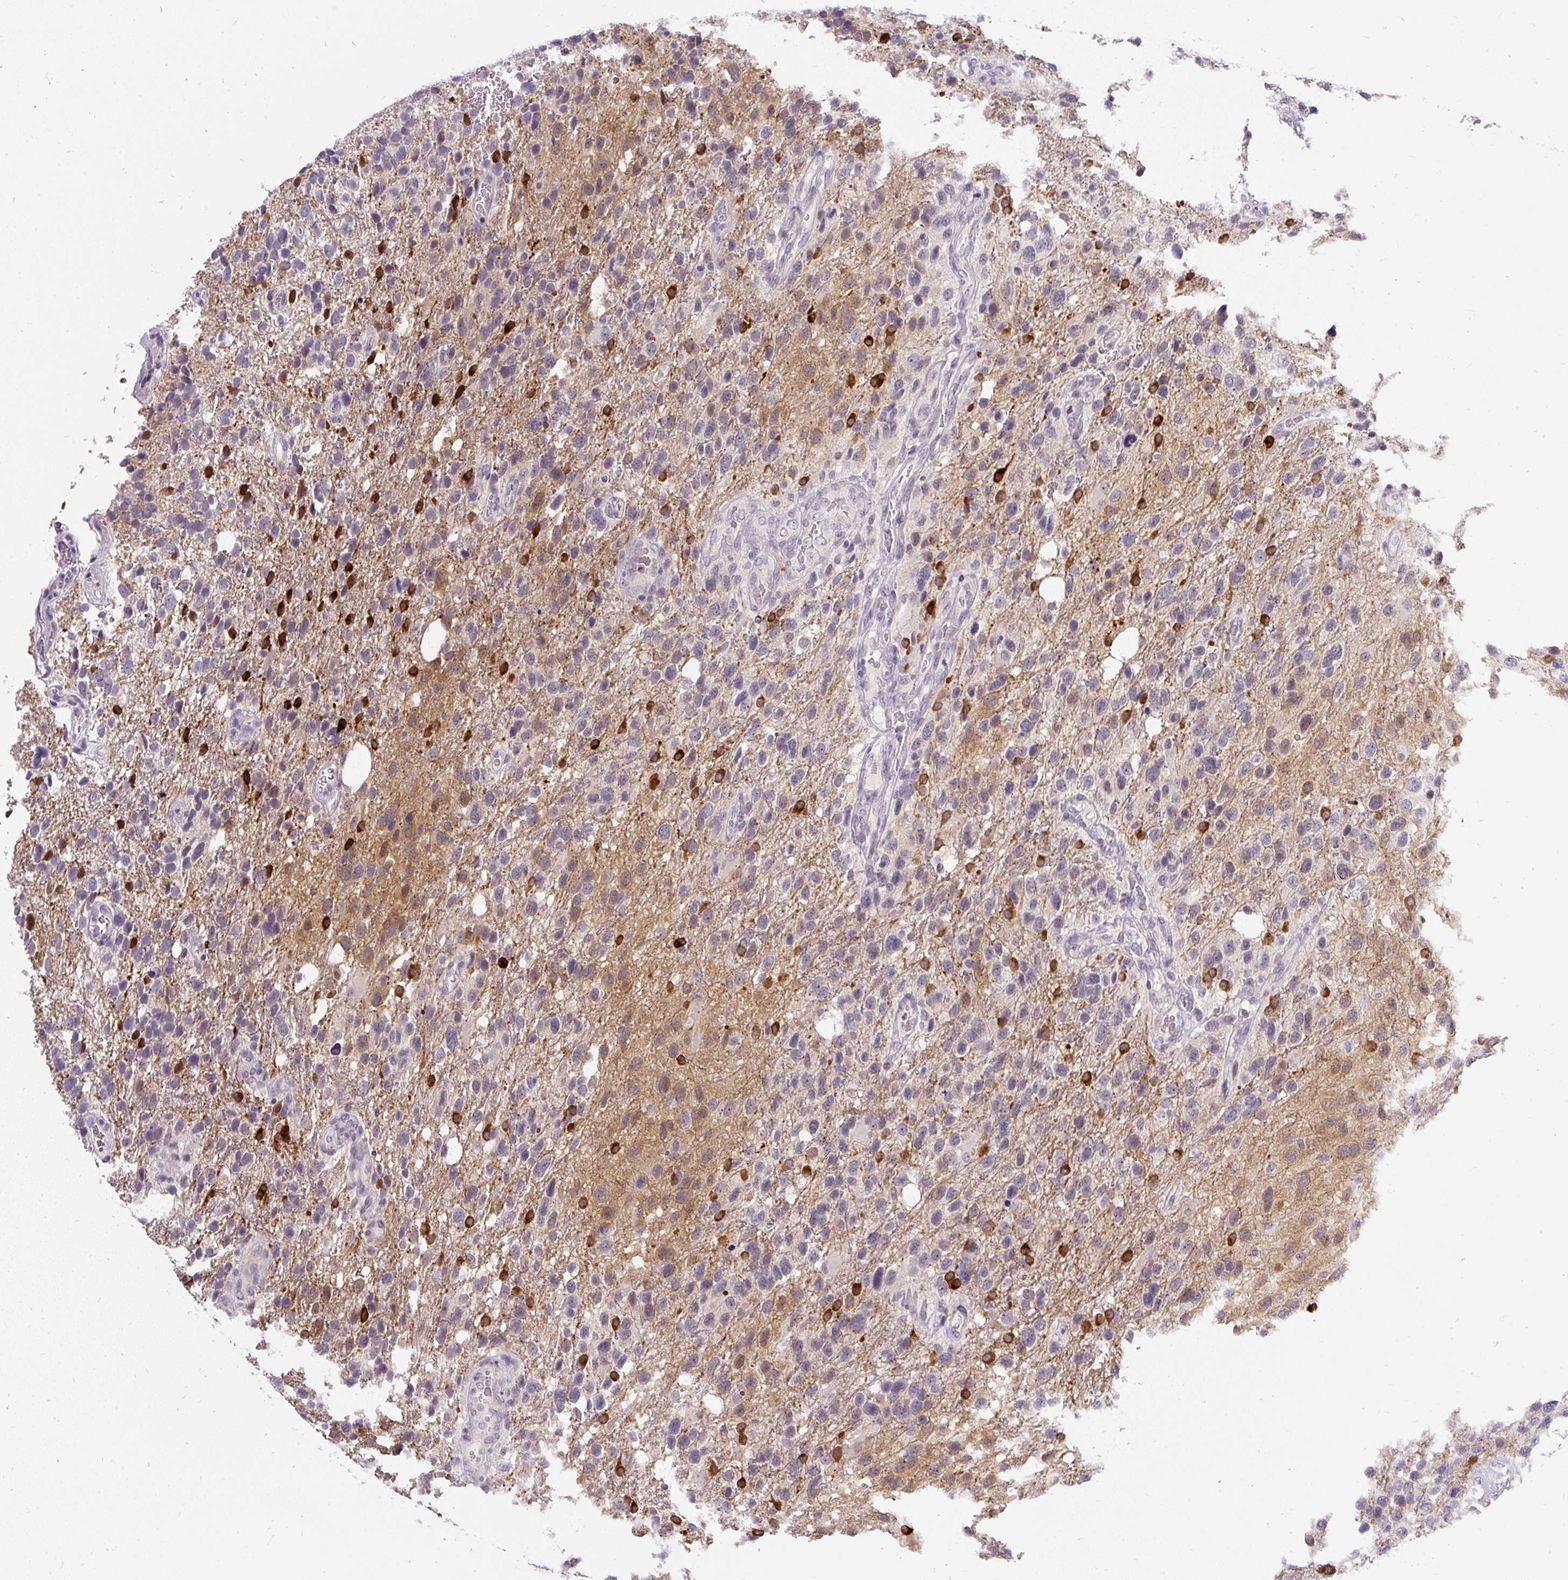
{"staining": {"intensity": "negative", "quantity": "none", "location": "none"}, "tissue": "glioma", "cell_type": "Tumor cells", "image_type": "cancer", "snomed": [{"axis": "morphology", "description": "Glioma, malignant, High grade"}, {"axis": "topography", "description": "Brain"}], "caption": "Immunohistochemistry image of neoplastic tissue: glioma stained with DAB displays no significant protein positivity in tumor cells.", "gene": "FAM117B", "patient": {"sex": "female", "age": 58}}